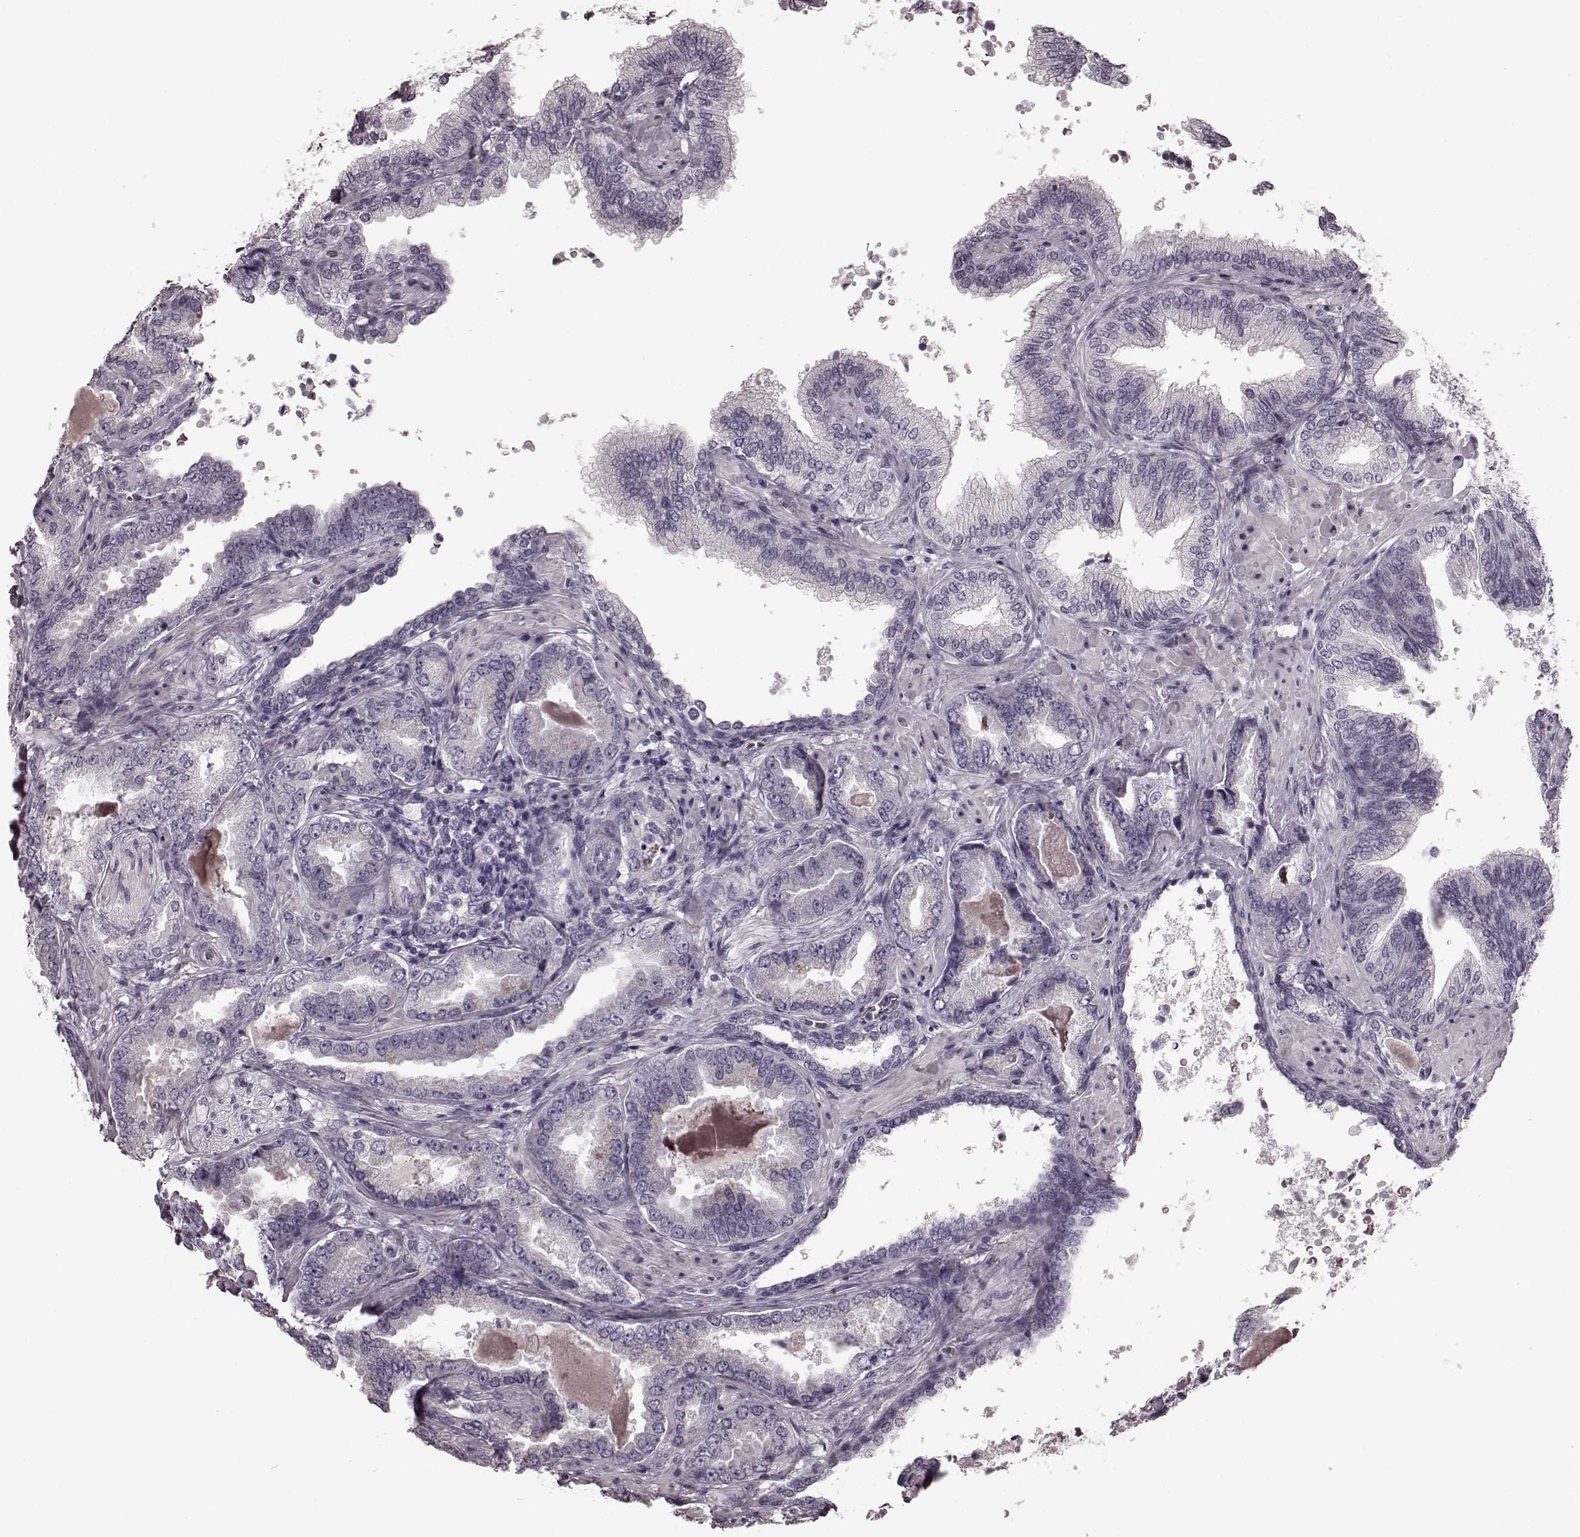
{"staining": {"intensity": "negative", "quantity": "none", "location": "none"}, "tissue": "prostate cancer", "cell_type": "Tumor cells", "image_type": "cancer", "snomed": [{"axis": "morphology", "description": "Adenocarcinoma, NOS"}, {"axis": "topography", "description": "Prostate"}], "caption": "The immunohistochemistry photomicrograph has no significant positivity in tumor cells of prostate cancer tissue.", "gene": "TRPM1", "patient": {"sex": "male", "age": 64}}